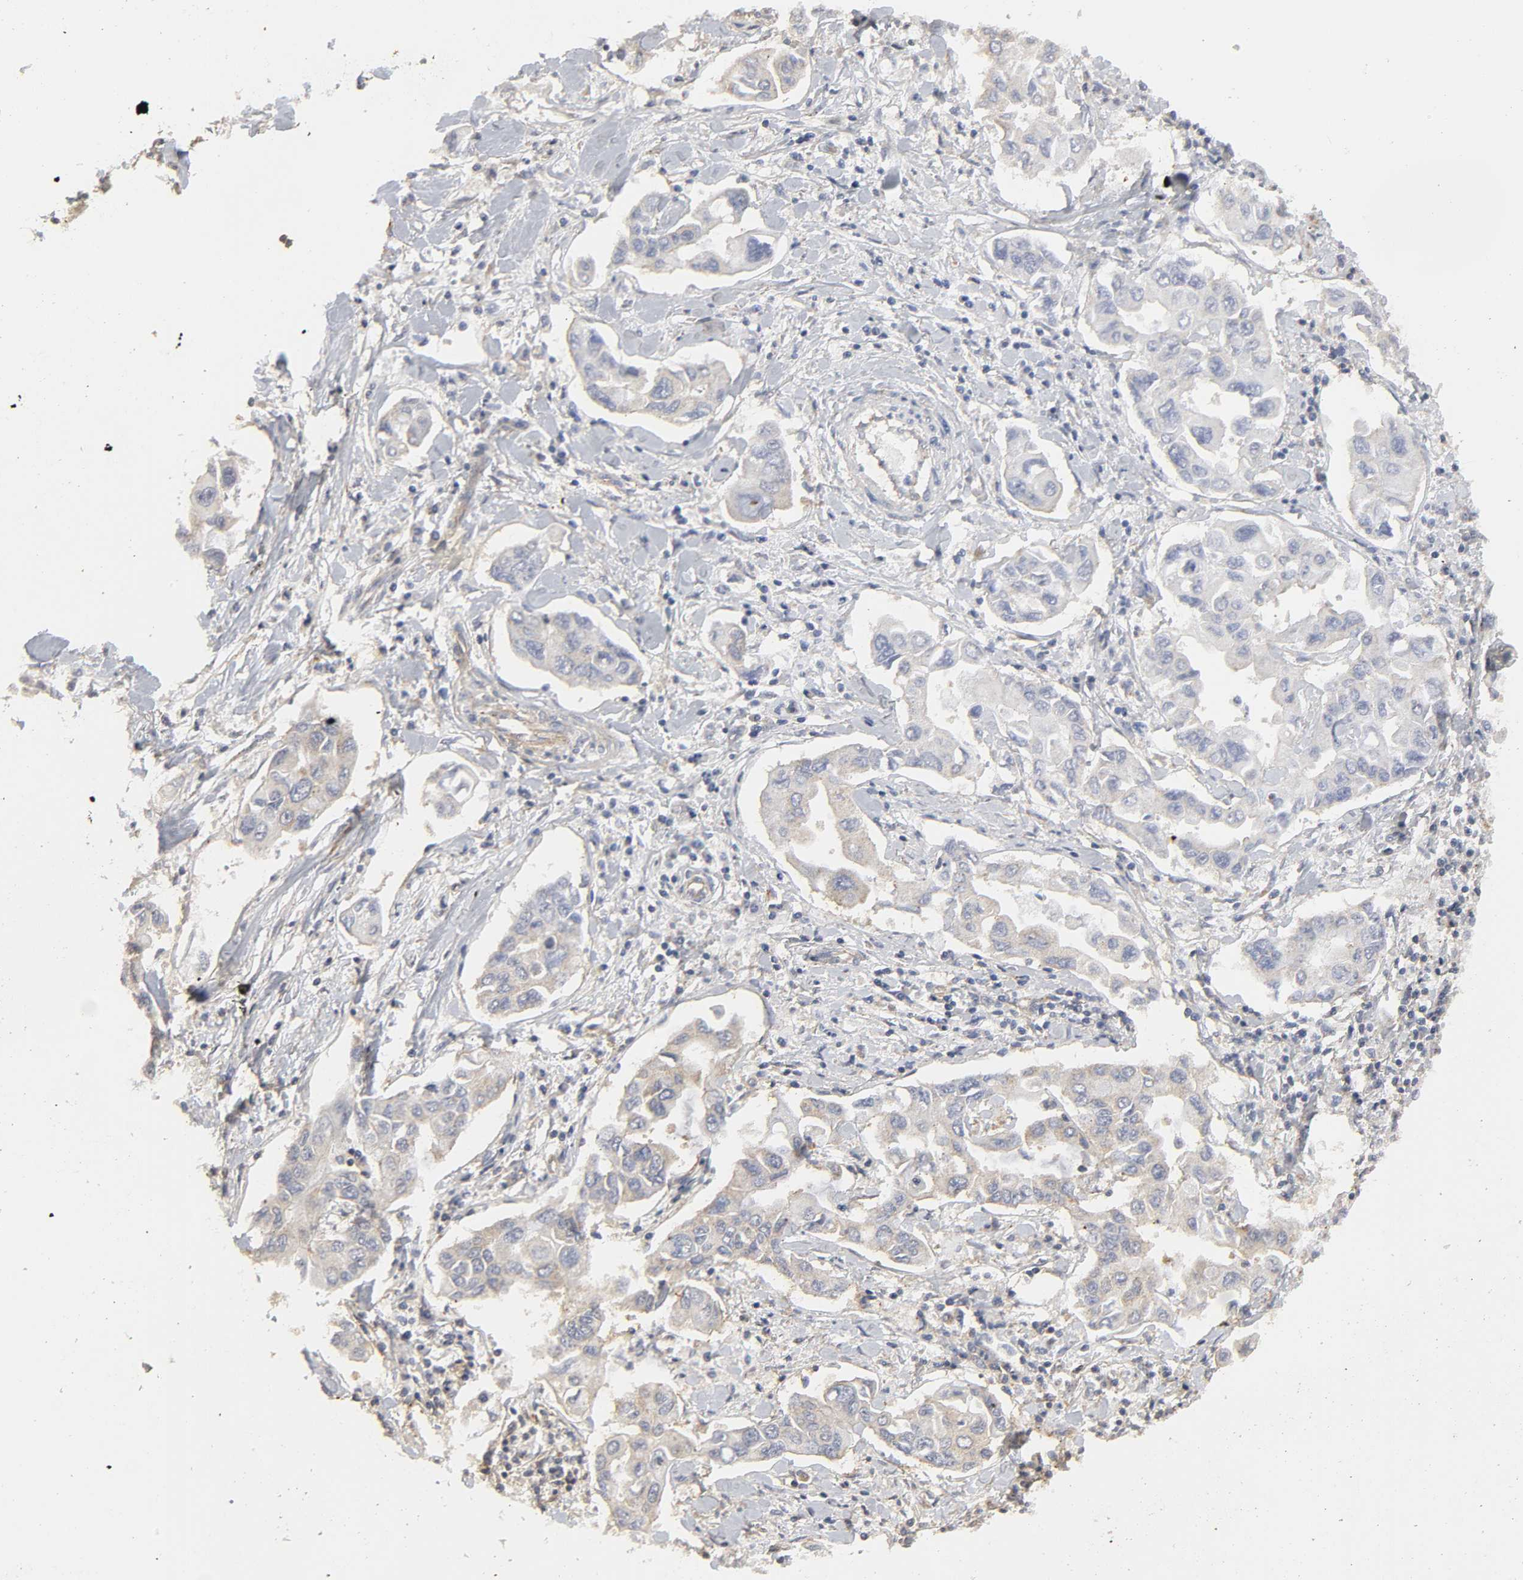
{"staining": {"intensity": "moderate", "quantity": ">75%", "location": "cytoplasmic/membranous"}, "tissue": "lung cancer", "cell_type": "Tumor cells", "image_type": "cancer", "snomed": [{"axis": "morphology", "description": "Adenocarcinoma, NOS"}, {"axis": "topography", "description": "Lymph node"}, {"axis": "topography", "description": "Lung"}], "caption": "This image exhibits adenocarcinoma (lung) stained with immunohistochemistry to label a protein in brown. The cytoplasmic/membranous of tumor cells show moderate positivity for the protein. Nuclei are counter-stained blue.", "gene": "SH3GLB1", "patient": {"sex": "male", "age": 64}}